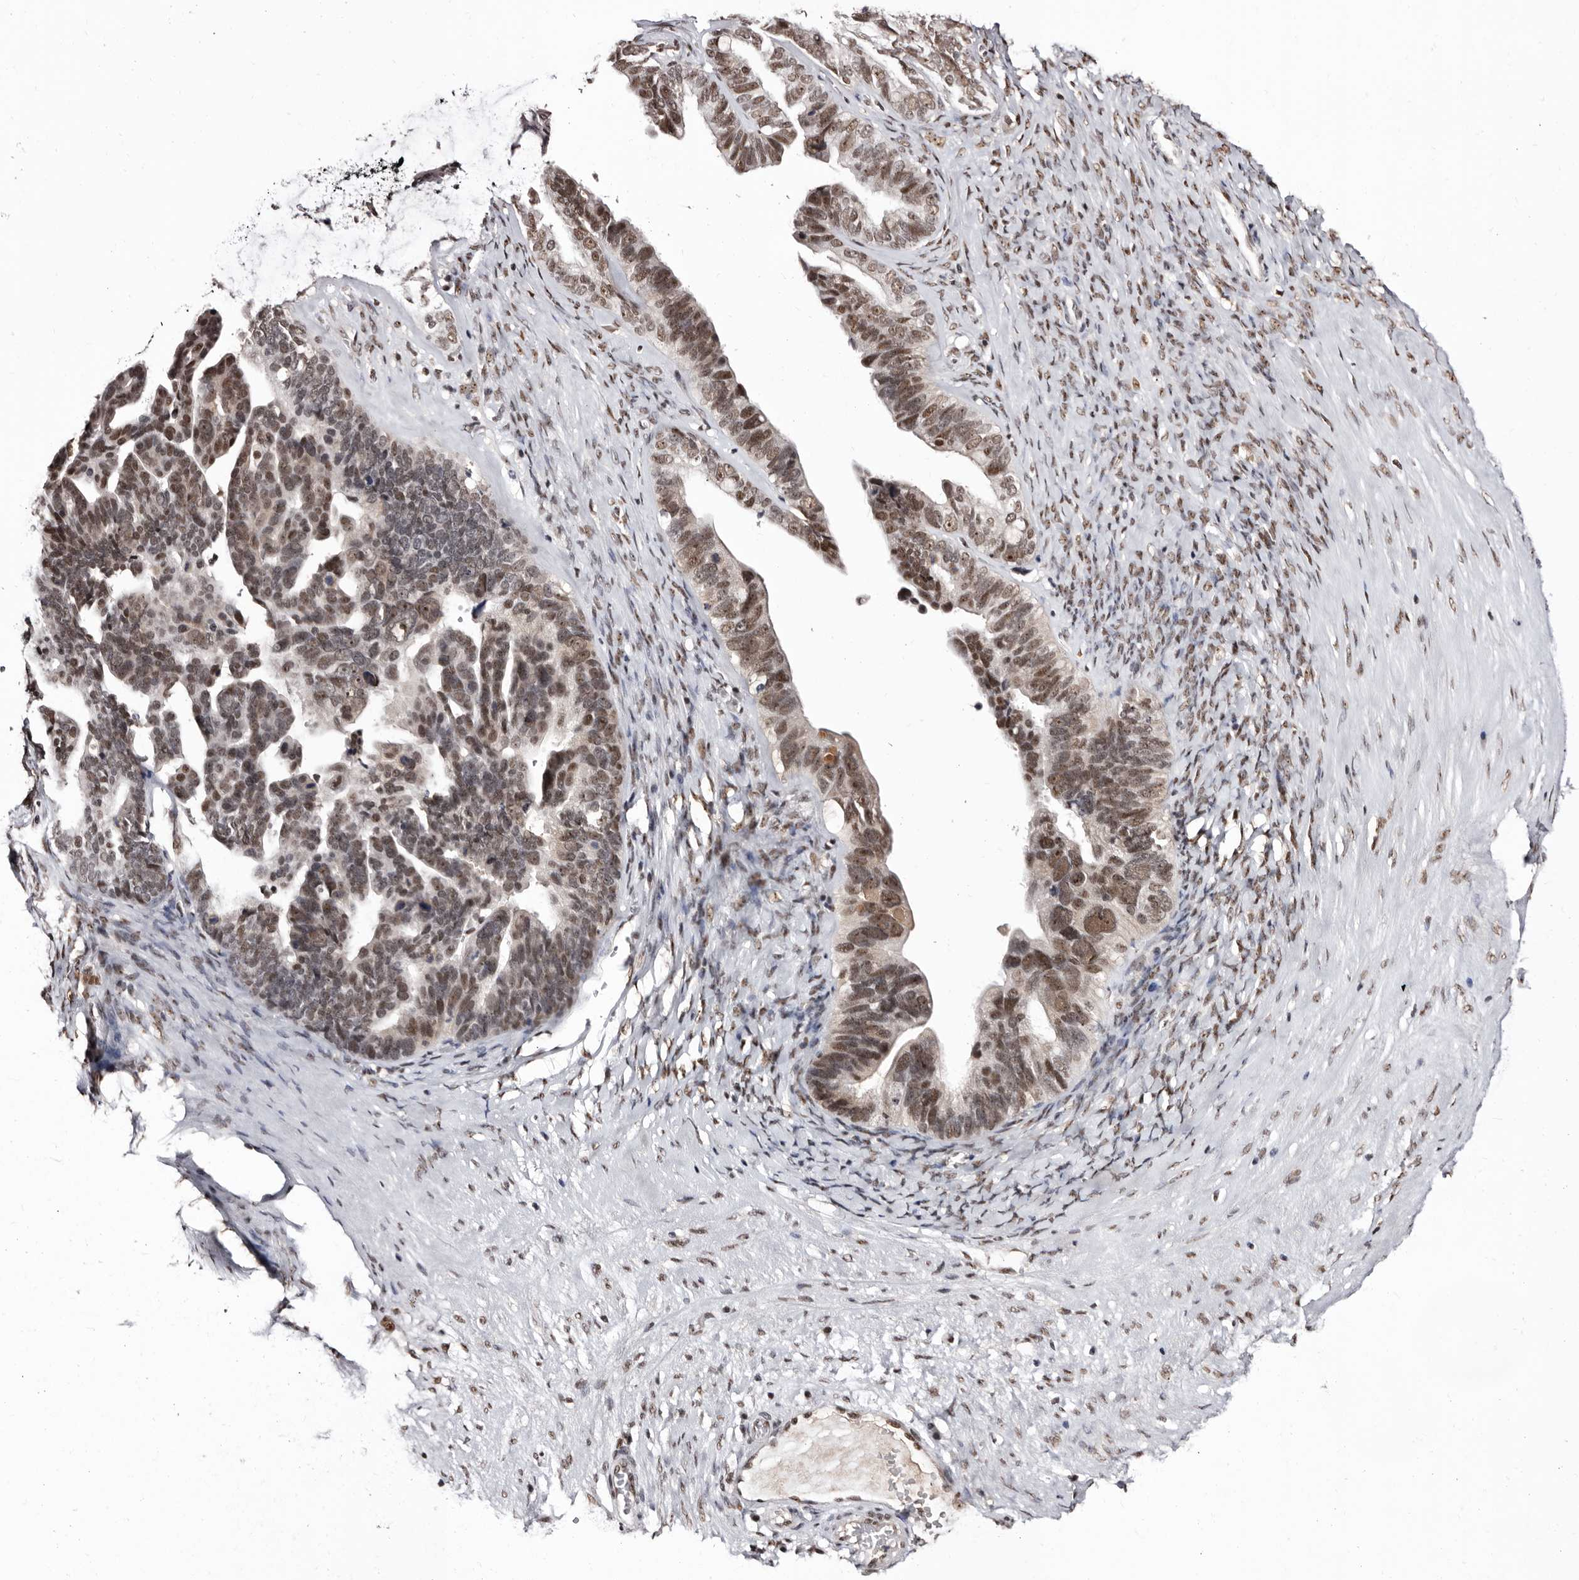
{"staining": {"intensity": "moderate", "quantity": ">75%", "location": "nuclear"}, "tissue": "ovarian cancer", "cell_type": "Tumor cells", "image_type": "cancer", "snomed": [{"axis": "morphology", "description": "Cystadenocarcinoma, serous, NOS"}, {"axis": "topography", "description": "Ovary"}], "caption": "Immunohistochemistry (IHC) micrograph of human ovarian cancer stained for a protein (brown), which displays medium levels of moderate nuclear staining in approximately >75% of tumor cells.", "gene": "ANAPC11", "patient": {"sex": "female", "age": 56}}